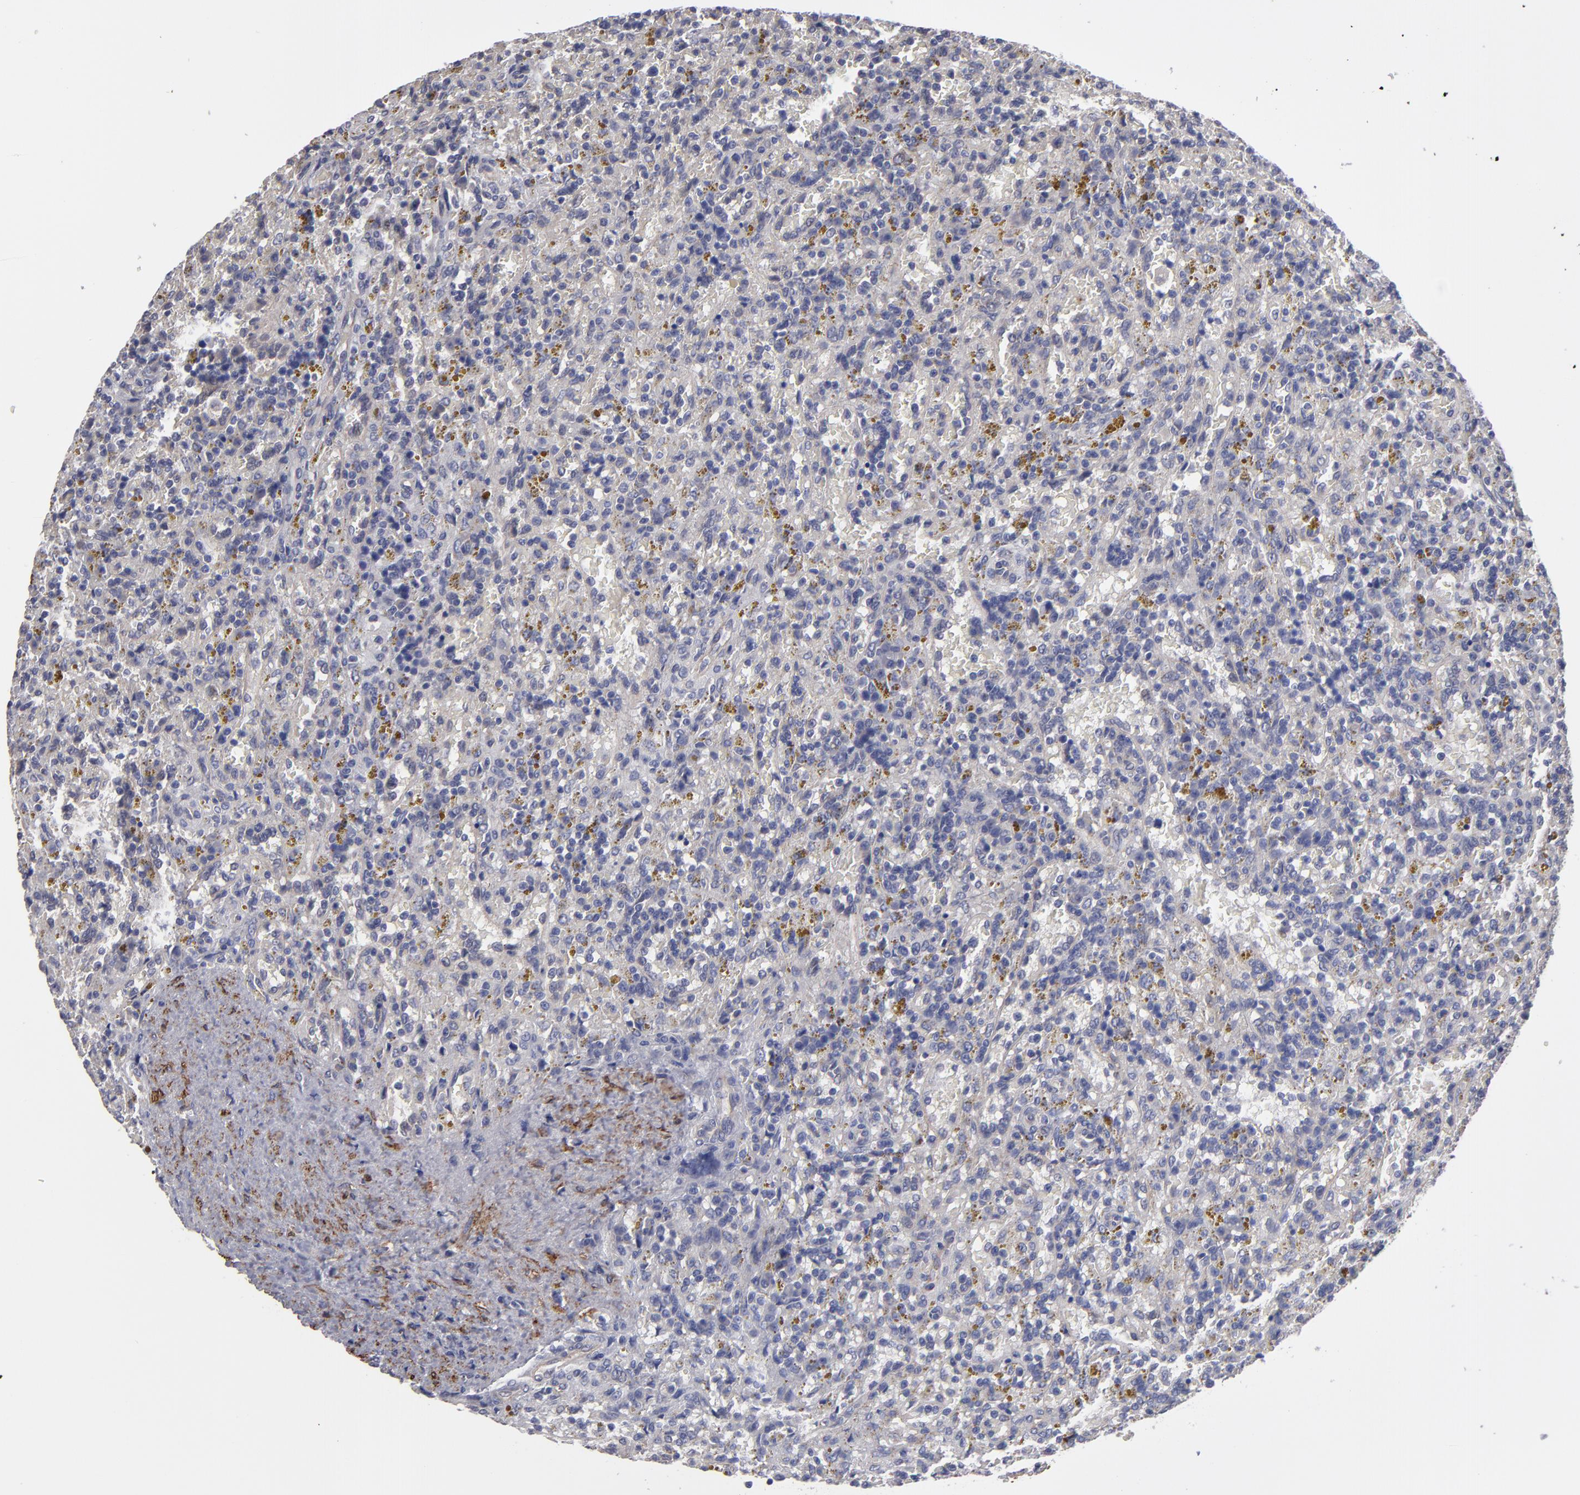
{"staining": {"intensity": "weak", "quantity": "<25%", "location": "cytoplasmic/membranous"}, "tissue": "lymphoma", "cell_type": "Tumor cells", "image_type": "cancer", "snomed": [{"axis": "morphology", "description": "Malignant lymphoma, non-Hodgkin's type, Low grade"}, {"axis": "topography", "description": "Spleen"}], "caption": "The image shows no significant staining in tumor cells of malignant lymphoma, non-Hodgkin's type (low-grade).", "gene": "SLMAP", "patient": {"sex": "female", "age": 65}}